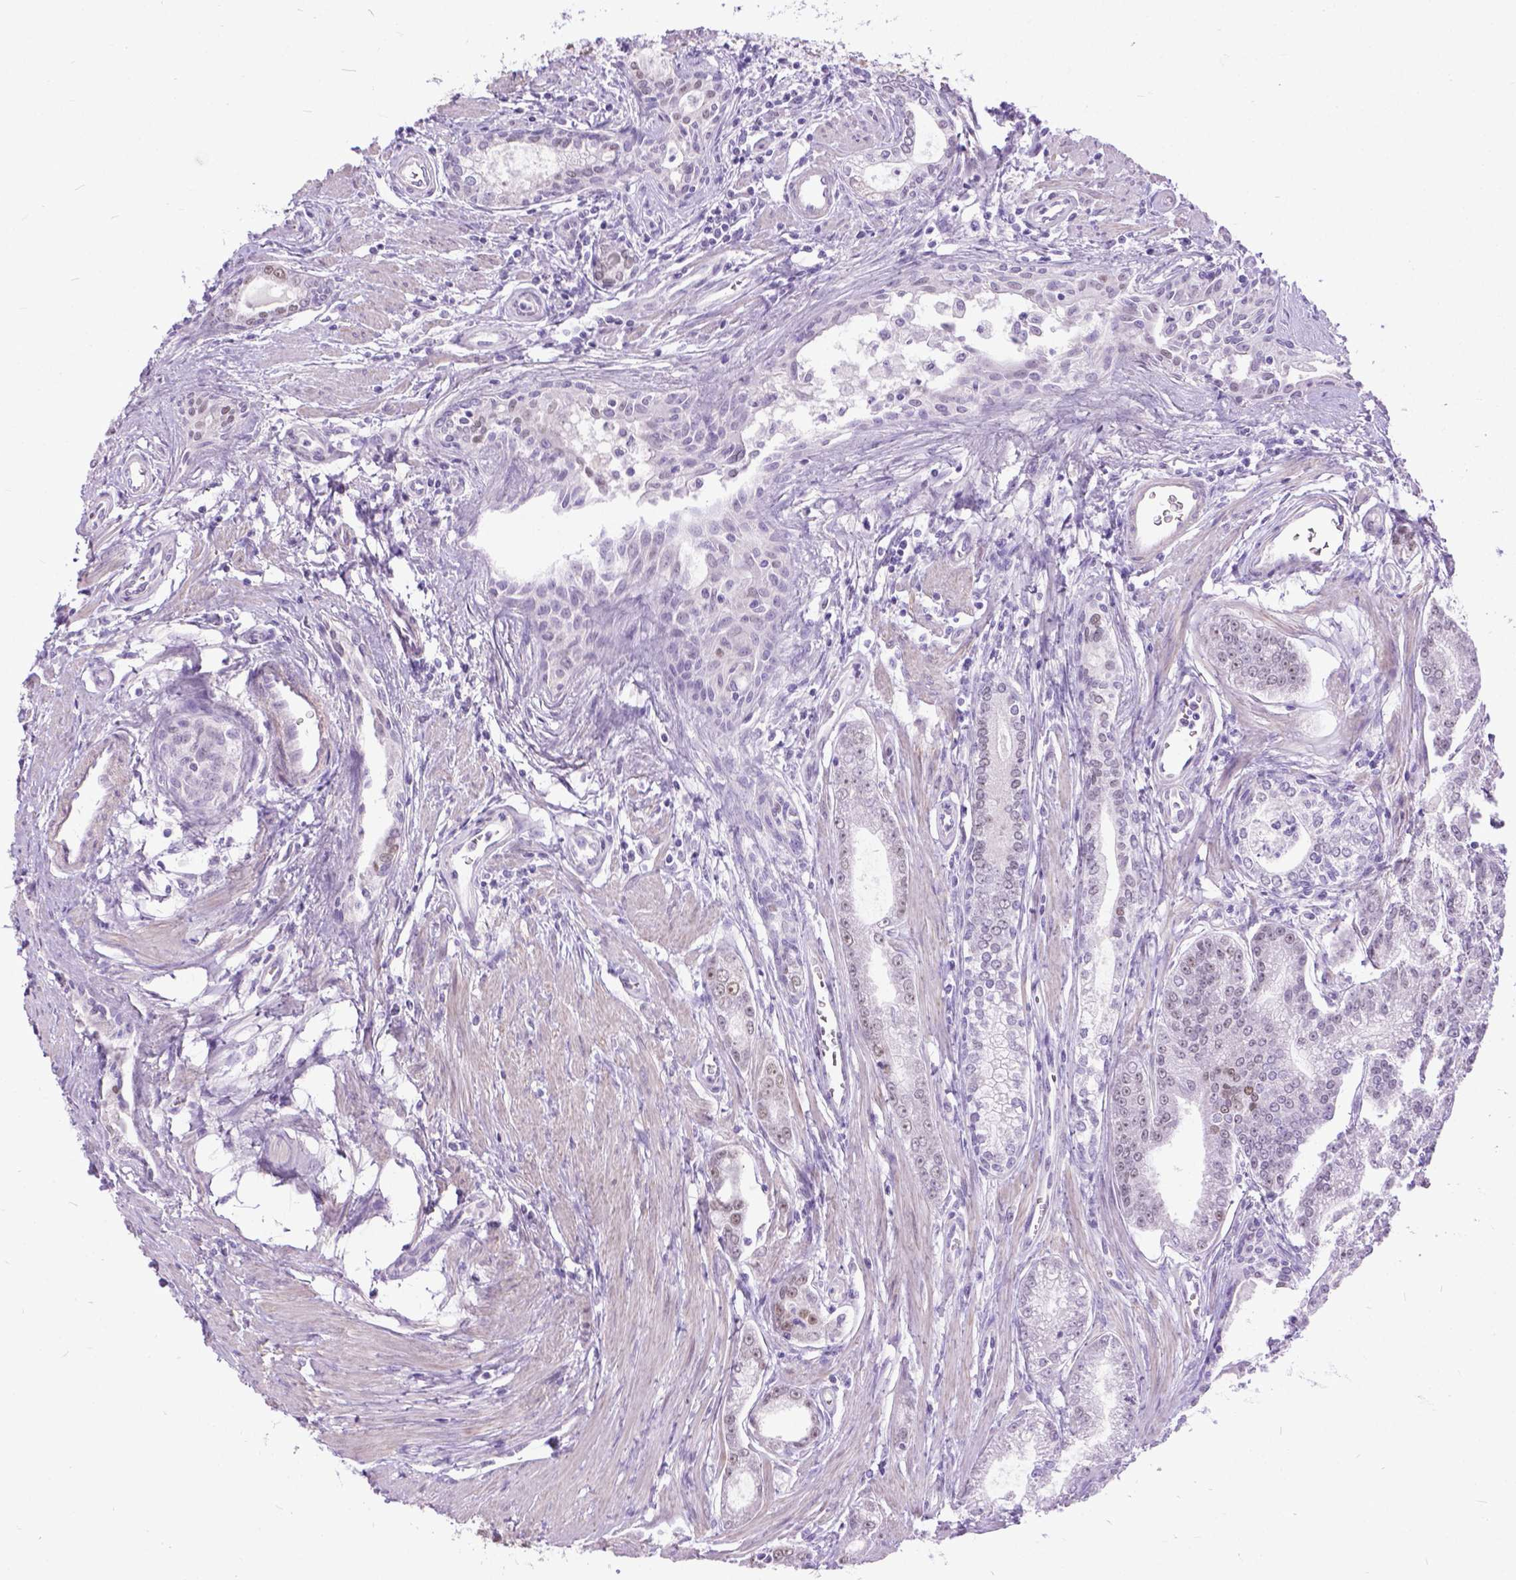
{"staining": {"intensity": "negative", "quantity": "none", "location": "none"}, "tissue": "prostate cancer", "cell_type": "Tumor cells", "image_type": "cancer", "snomed": [{"axis": "morphology", "description": "Adenocarcinoma, NOS"}, {"axis": "topography", "description": "Prostate"}], "caption": "Tumor cells show no significant staining in prostate cancer.", "gene": "APCDD1L", "patient": {"sex": "male", "age": 71}}